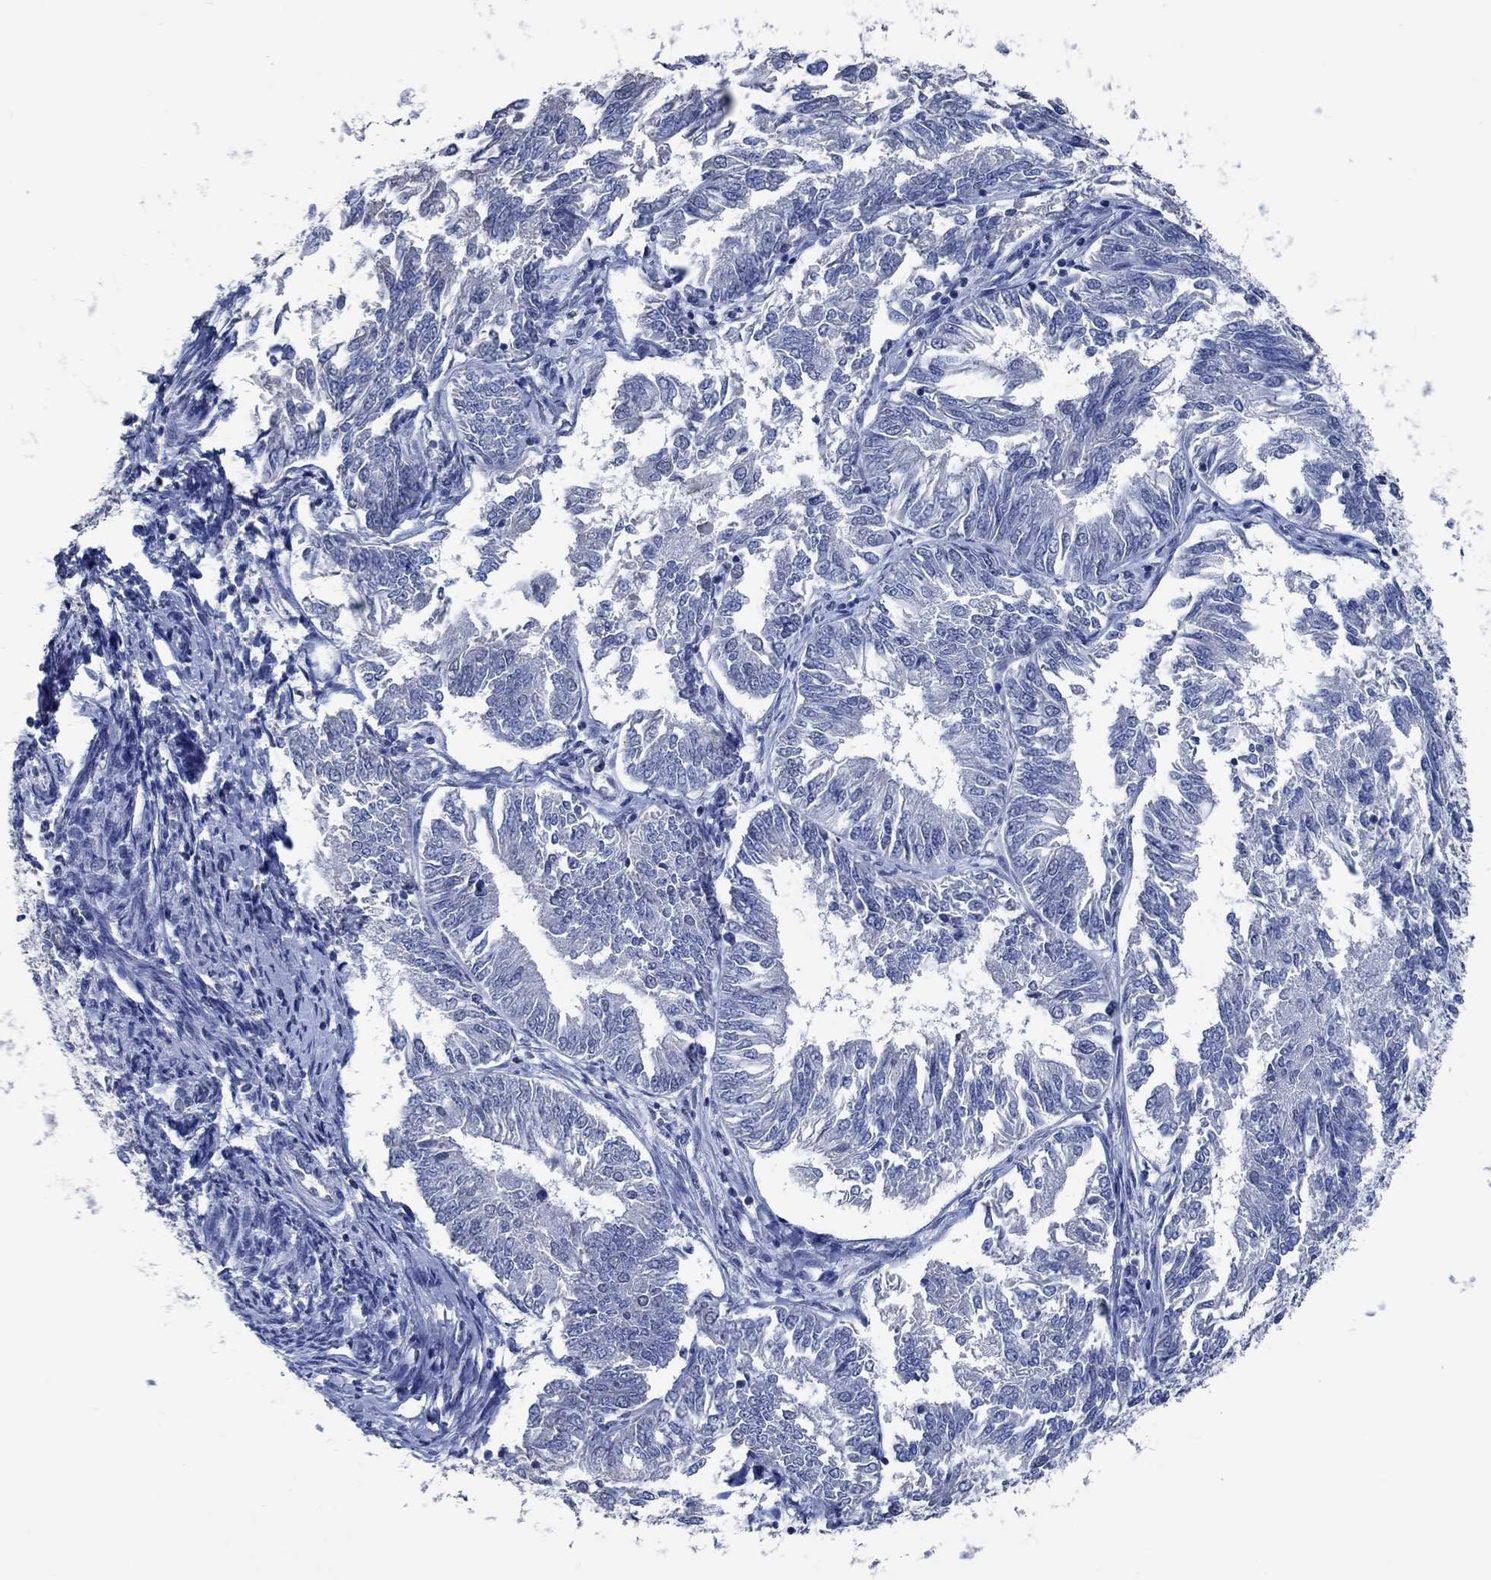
{"staining": {"intensity": "negative", "quantity": "none", "location": "none"}, "tissue": "endometrial cancer", "cell_type": "Tumor cells", "image_type": "cancer", "snomed": [{"axis": "morphology", "description": "Adenocarcinoma, NOS"}, {"axis": "topography", "description": "Endometrium"}], "caption": "Immunohistochemistry of human adenocarcinoma (endometrial) exhibits no positivity in tumor cells.", "gene": "OBSCN", "patient": {"sex": "female", "age": 58}}